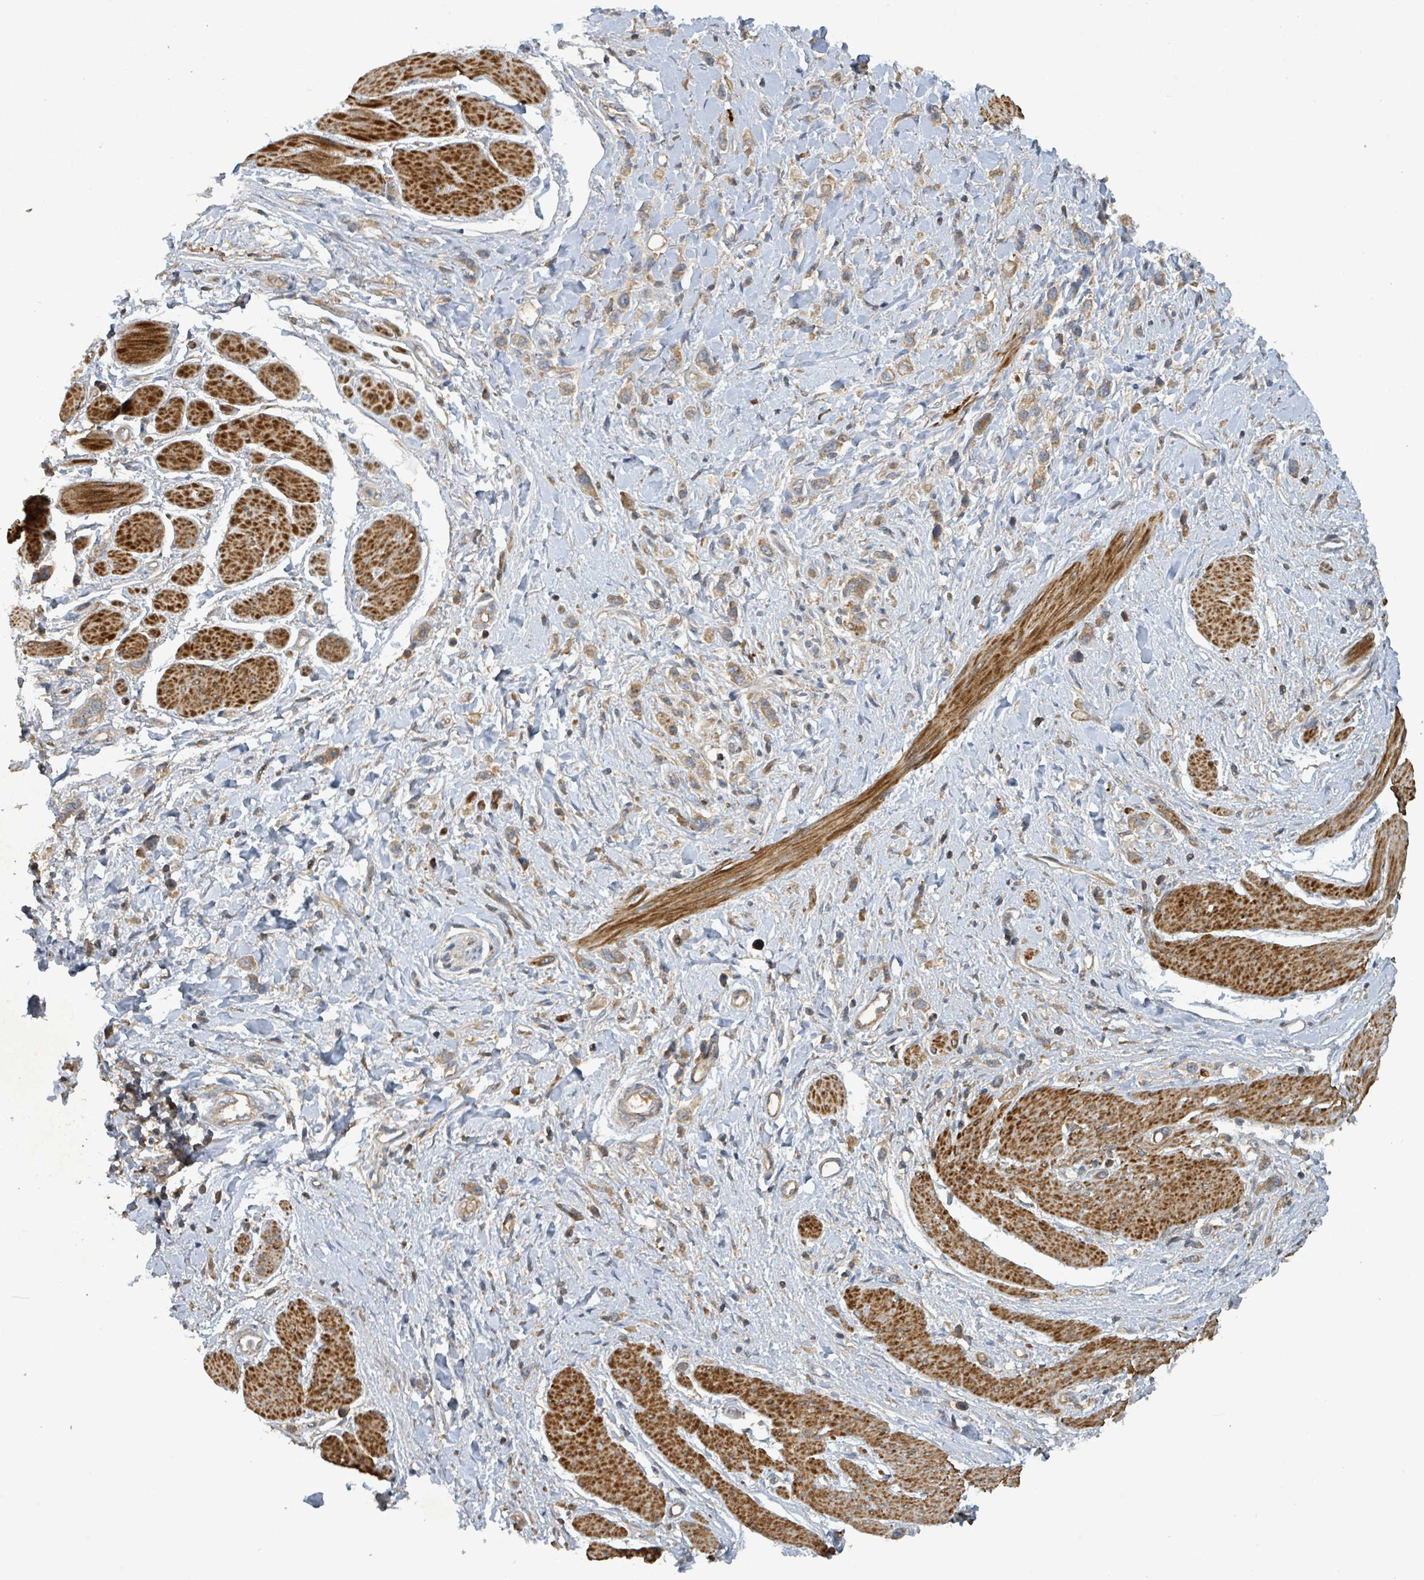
{"staining": {"intensity": "weak", "quantity": ">75%", "location": "cytoplasmic/membranous"}, "tissue": "stomach cancer", "cell_type": "Tumor cells", "image_type": "cancer", "snomed": [{"axis": "morphology", "description": "Adenocarcinoma, NOS"}, {"axis": "topography", "description": "Stomach"}], "caption": "A micrograph of adenocarcinoma (stomach) stained for a protein exhibits weak cytoplasmic/membranous brown staining in tumor cells.", "gene": "STARD4", "patient": {"sex": "female", "age": 65}}